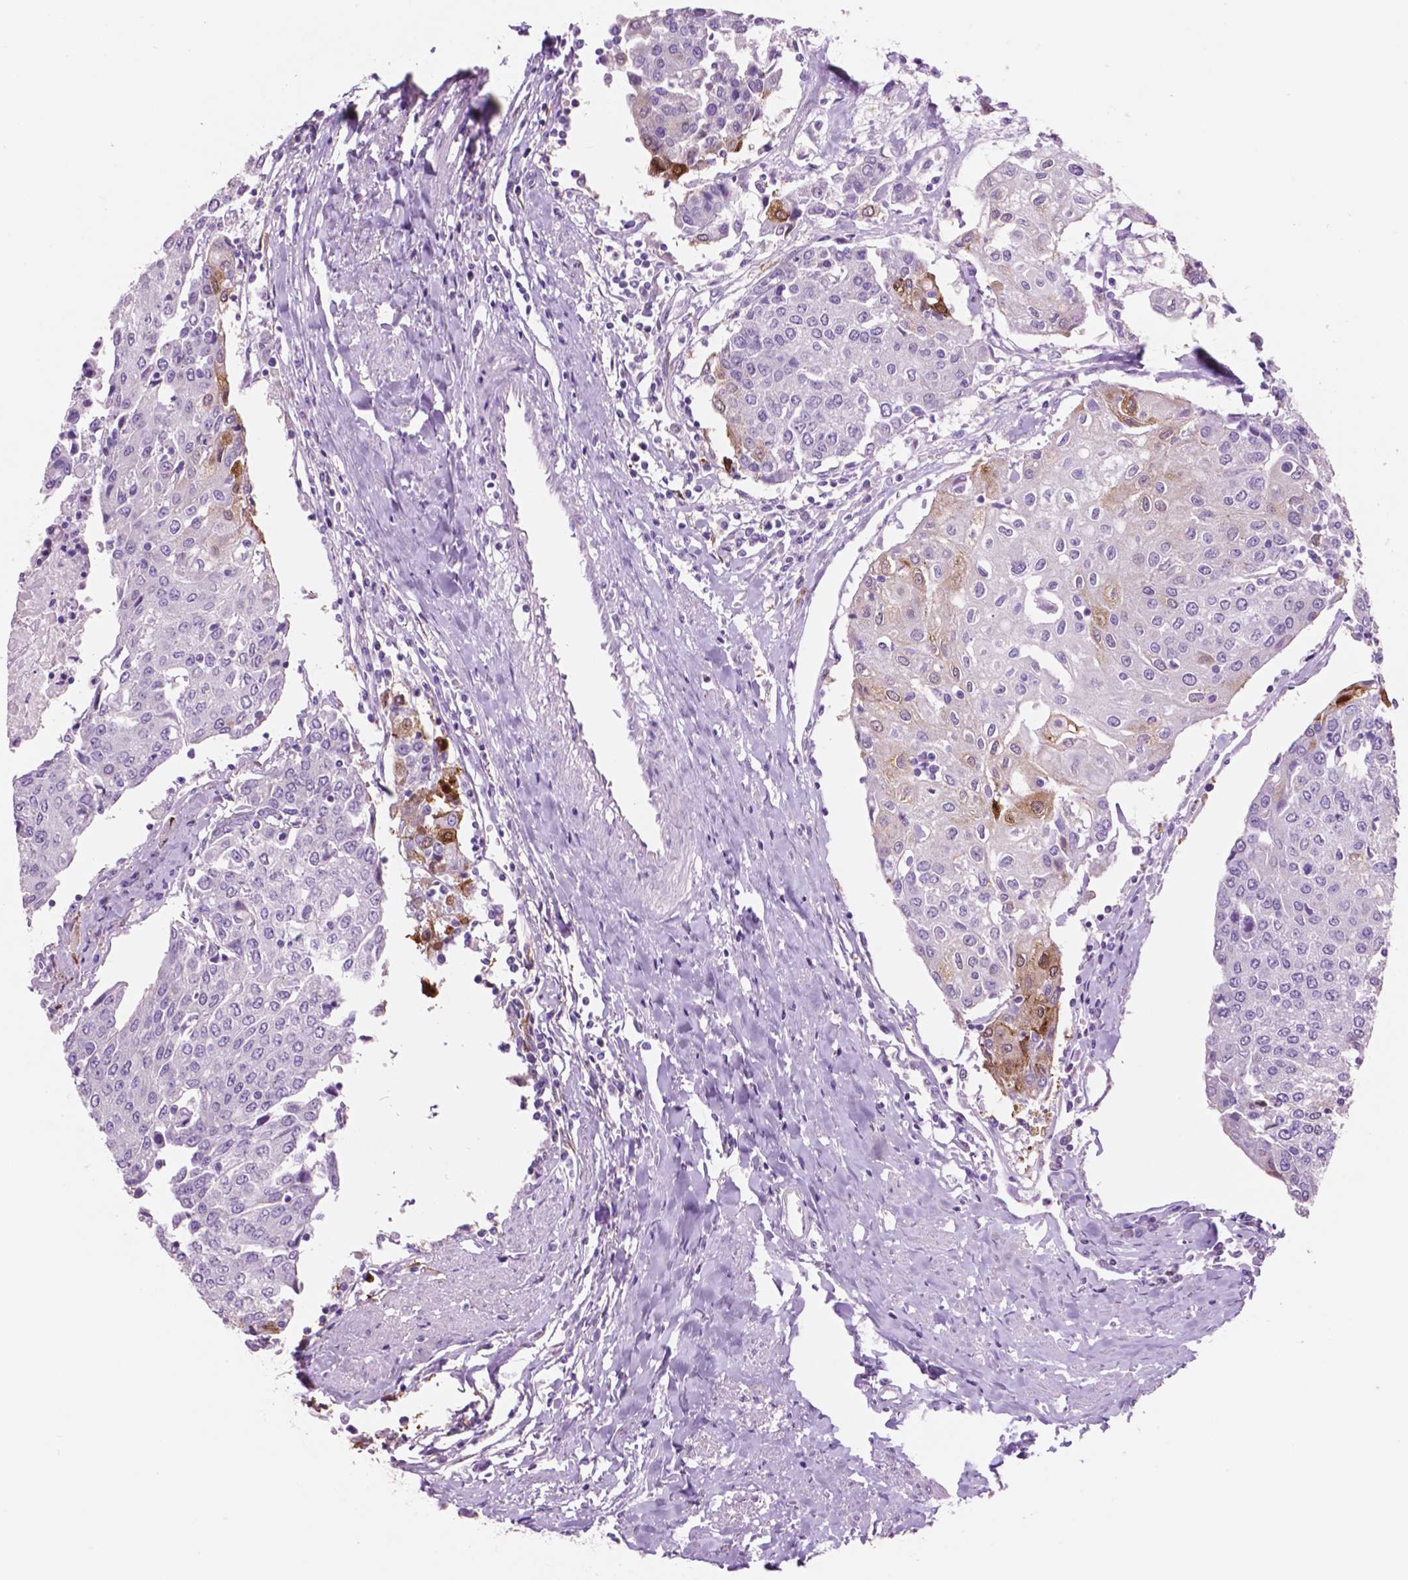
{"staining": {"intensity": "moderate", "quantity": "<25%", "location": "cytoplasmic/membranous,nuclear"}, "tissue": "urothelial cancer", "cell_type": "Tumor cells", "image_type": "cancer", "snomed": [{"axis": "morphology", "description": "Urothelial carcinoma, High grade"}, {"axis": "topography", "description": "Urinary bladder"}], "caption": "Immunohistochemical staining of urothelial carcinoma (high-grade) demonstrates low levels of moderate cytoplasmic/membranous and nuclear staining in about <25% of tumor cells.", "gene": "IDO1", "patient": {"sex": "female", "age": 85}}